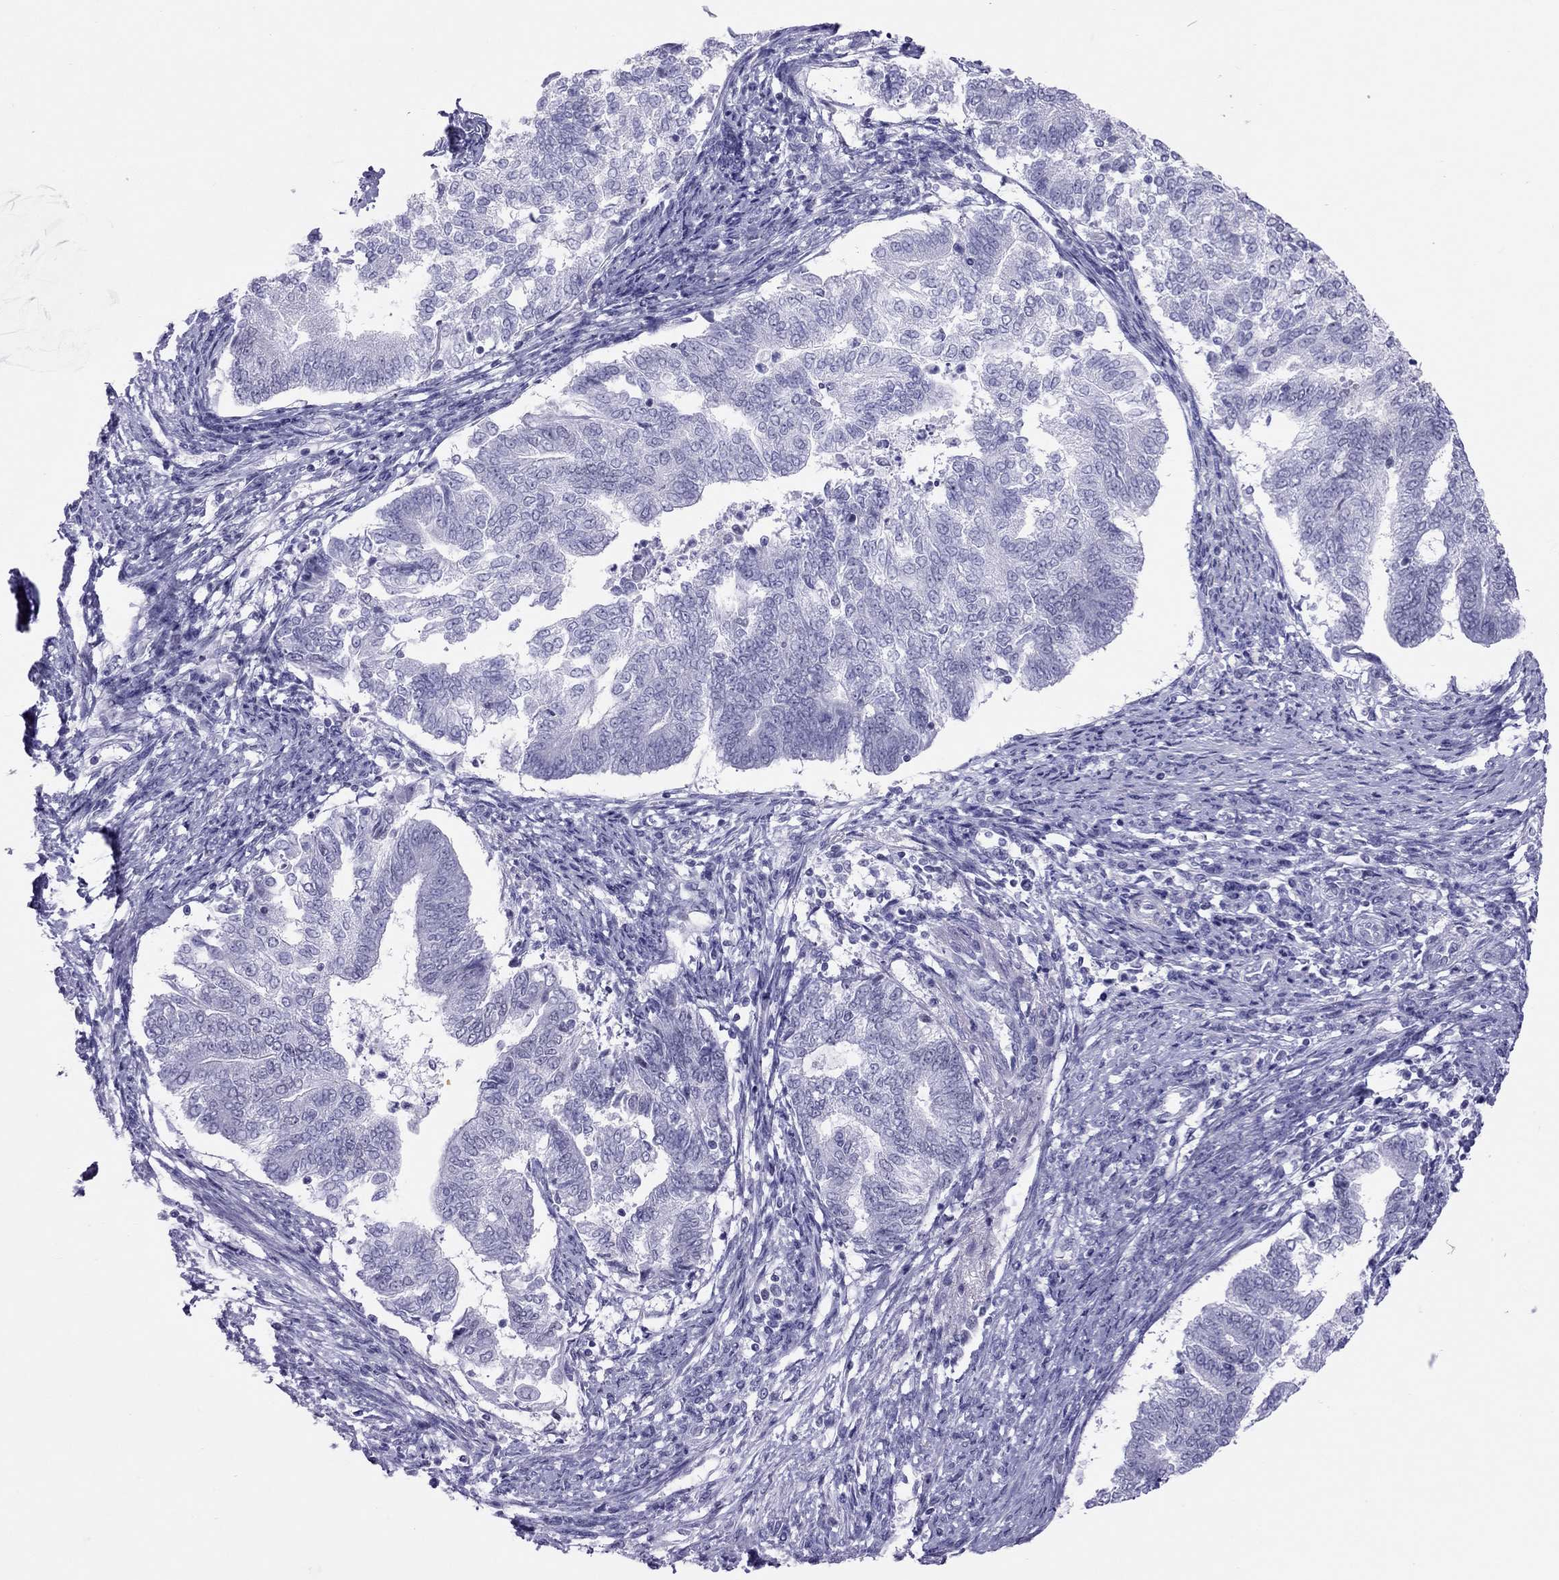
{"staining": {"intensity": "negative", "quantity": "none", "location": "none"}, "tissue": "endometrial cancer", "cell_type": "Tumor cells", "image_type": "cancer", "snomed": [{"axis": "morphology", "description": "Adenocarcinoma, NOS"}, {"axis": "topography", "description": "Endometrium"}], "caption": "The immunohistochemistry image has no significant expression in tumor cells of endometrial cancer tissue.", "gene": "JHY", "patient": {"sex": "female", "age": 65}}